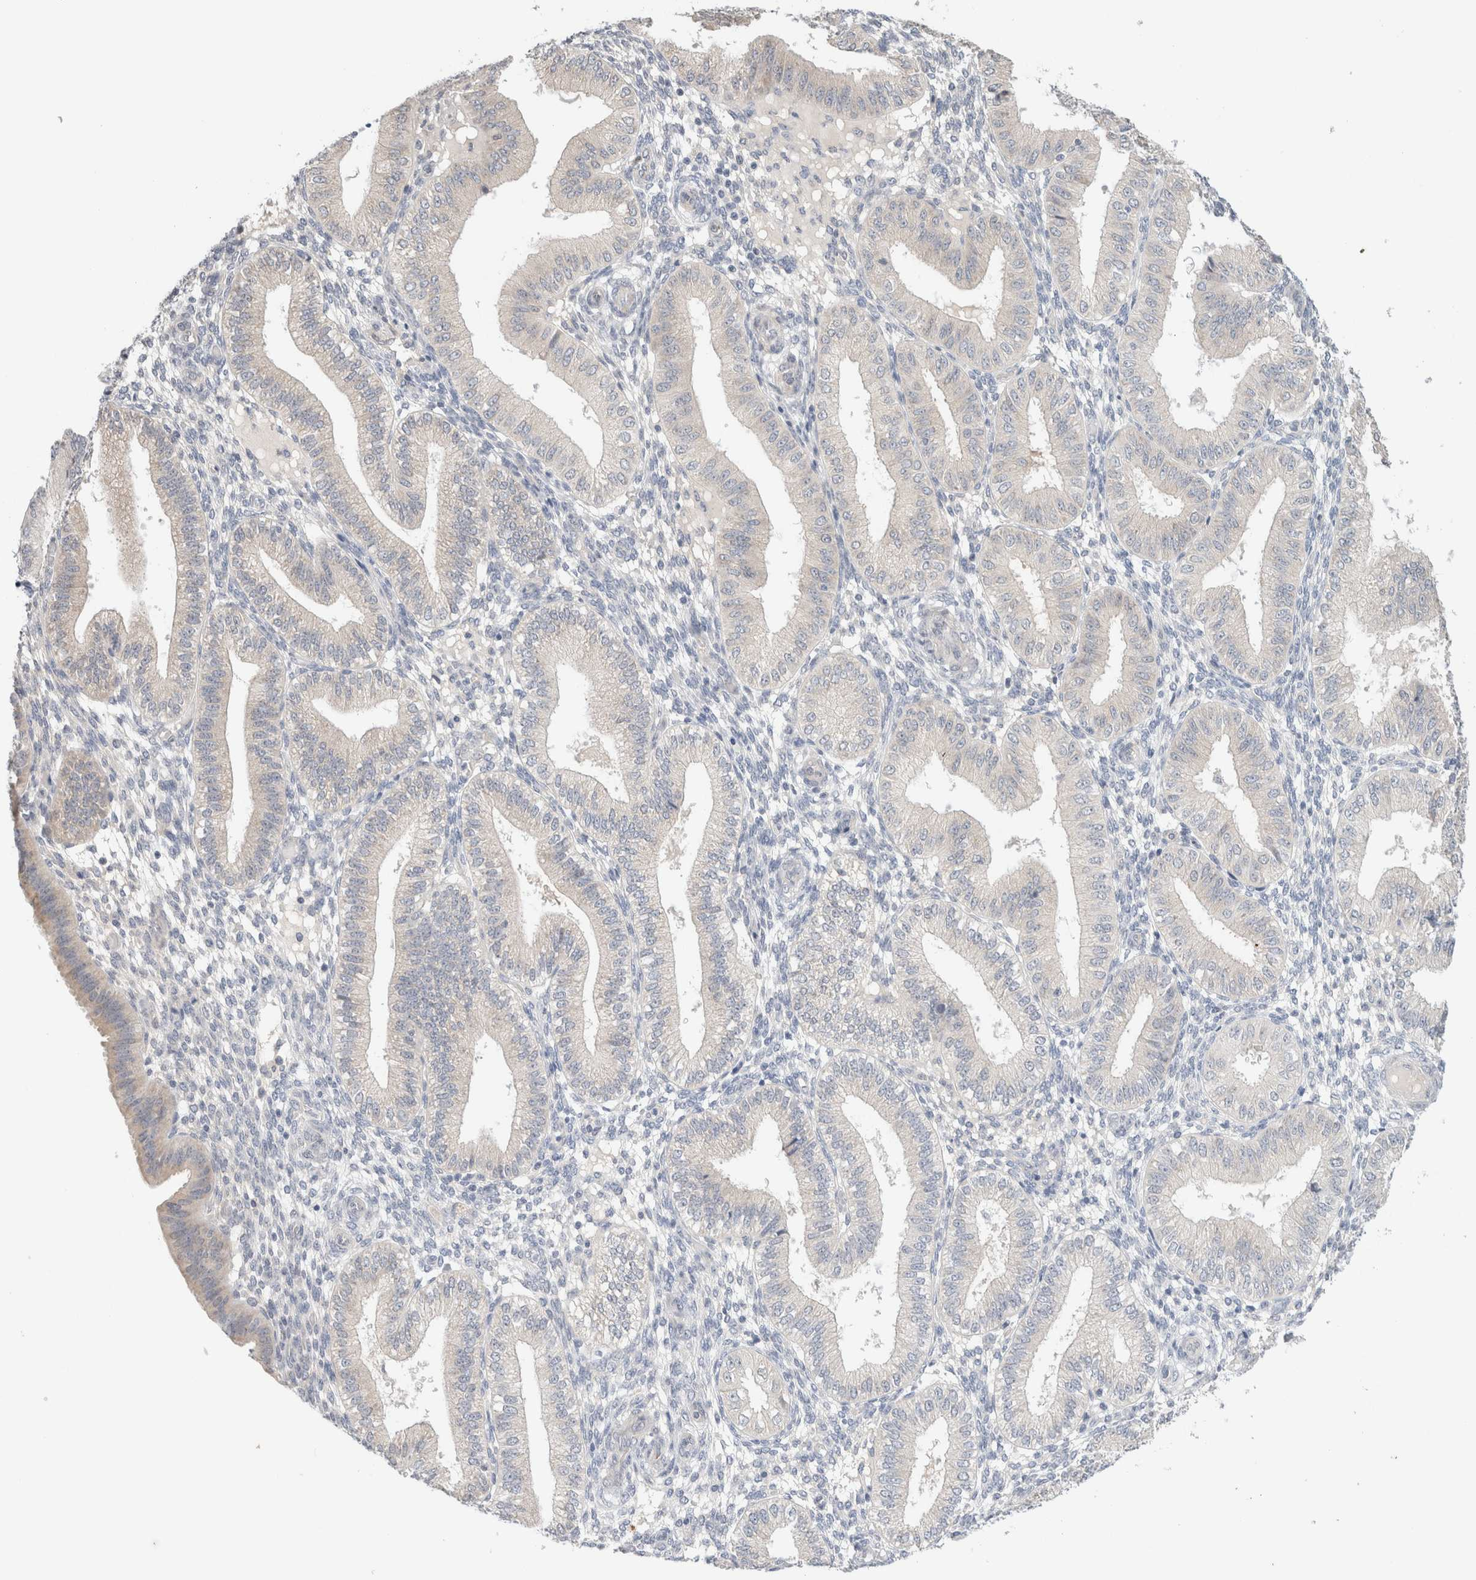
{"staining": {"intensity": "negative", "quantity": "none", "location": "none"}, "tissue": "endometrium", "cell_type": "Cells in endometrial stroma", "image_type": "normal", "snomed": [{"axis": "morphology", "description": "Normal tissue, NOS"}, {"axis": "topography", "description": "Endometrium"}], "caption": "This is an IHC histopathology image of benign endometrium. There is no positivity in cells in endometrial stroma.", "gene": "SPRTN", "patient": {"sex": "female", "age": 39}}